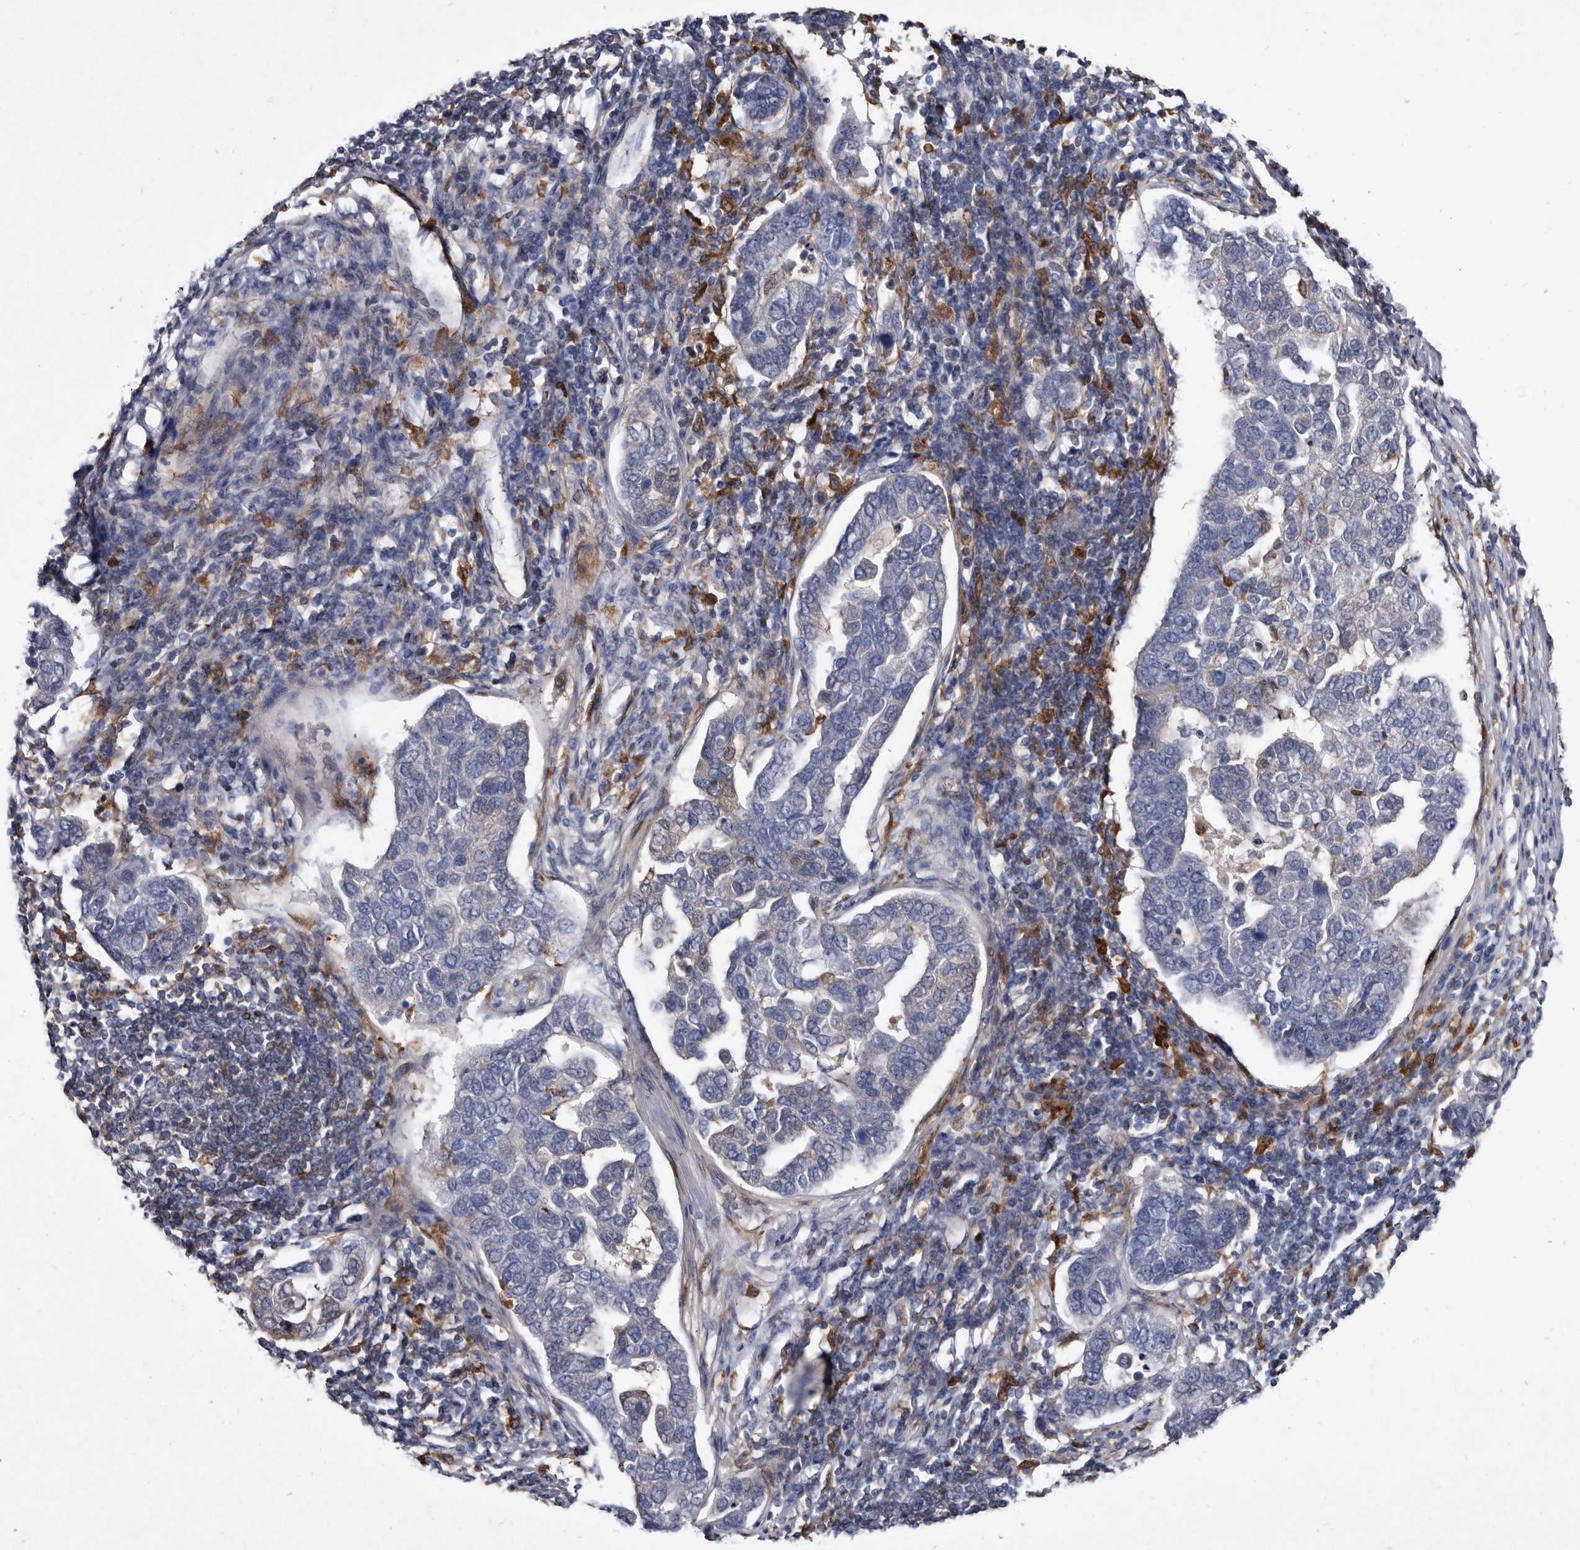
{"staining": {"intensity": "negative", "quantity": "none", "location": "none"}, "tissue": "pancreatic cancer", "cell_type": "Tumor cells", "image_type": "cancer", "snomed": [{"axis": "morphology", "description": "Adenocarcinoma, NOS"}, {"axis": "topography", "description": "Pancreas"}], "caption": "Pancreatic cancer (adenocarcinoma) stained for a protein using immunohistochemistry exhibits no expression tumor cells.", "gene": "SERPINB8", "patient": {"sex": "female", "age": 61}}